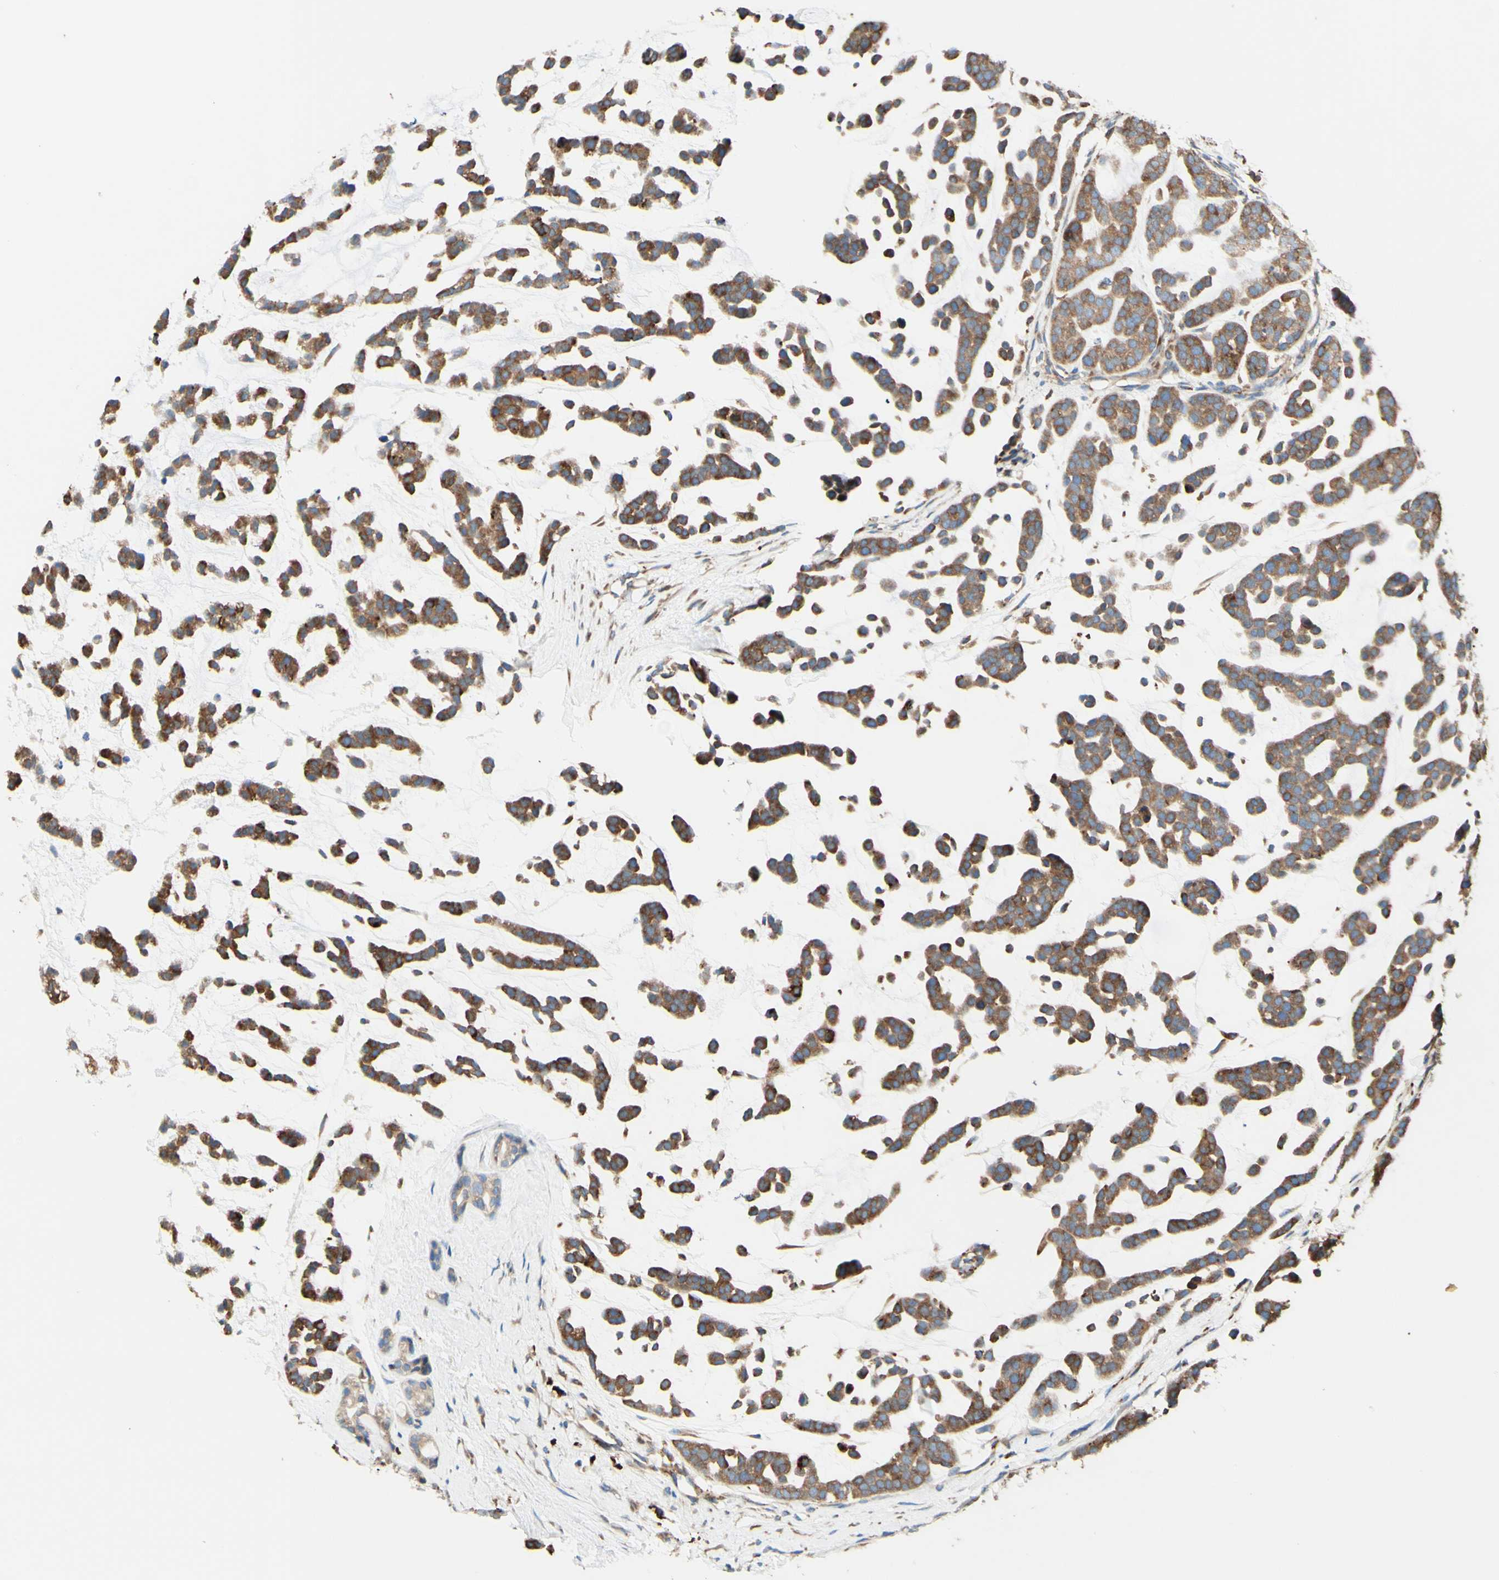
{"staining": {"intensity": "moderate", "quantity": ">75%", "location": "cytoplasmic/membranous"}, "tissue": "head and neck cancer", "cell_type": "Tumor cells", "image_type": "cancer", "snomed": [{"axis": "morphology", "description": "Adenocarcinoma, NOS"}, {"axis": "morphology", "description": "Adenoma, NOS"}, {"axis": "topography", "description": "Head-Neck"}], "caption": "Brown immunohistochemical staining in head and neck adenoma exhibits moderate cytoplasmic/membranous staining in approximately >75% of tumor cells.", "gene": "DNAJB11", "patient": {"sex": "female", "age": 55}}